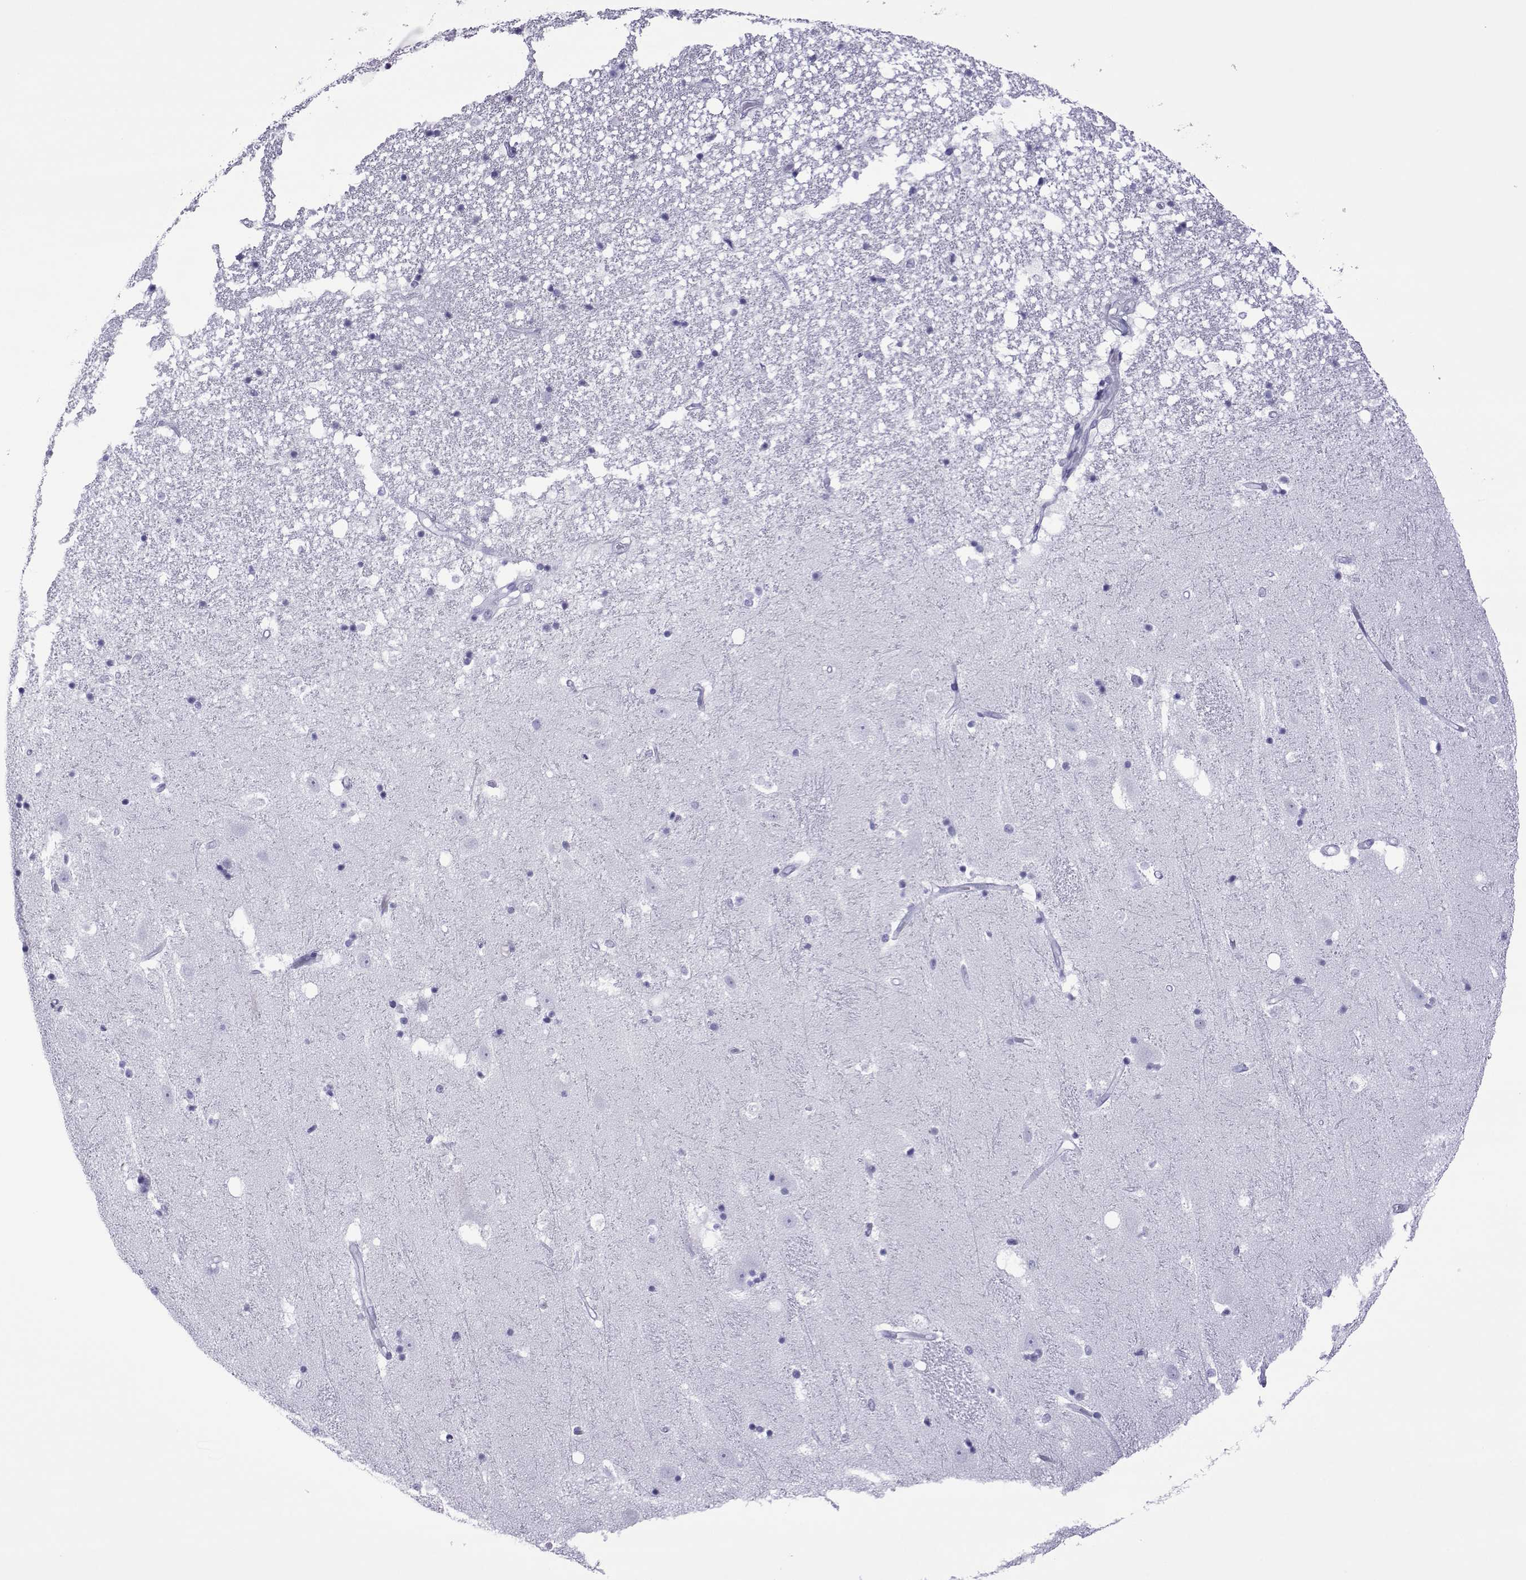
{"staining": {"intensity": "negative", "quantity": "none", "location": "none"}, "tissue": "hippocampus", "cell_type": "Glial cells", "image_type": "normal", "snomed": [{"axis": "morphology", "description": "Normal tissue, NOS"}, {"axis": "topography", "description": "Hippocampus"}], "caption": "High power microscopy image of an immunohistochemistry (IHC) photomicrograph of normal hippocampus, revealing no significant positivity in glial cells. (Immunohistochemistry (ihc), brightfield microscopy, high magnification).", "gene": "SPANXA1", "patient": {"sex": "male", "age": 49}}